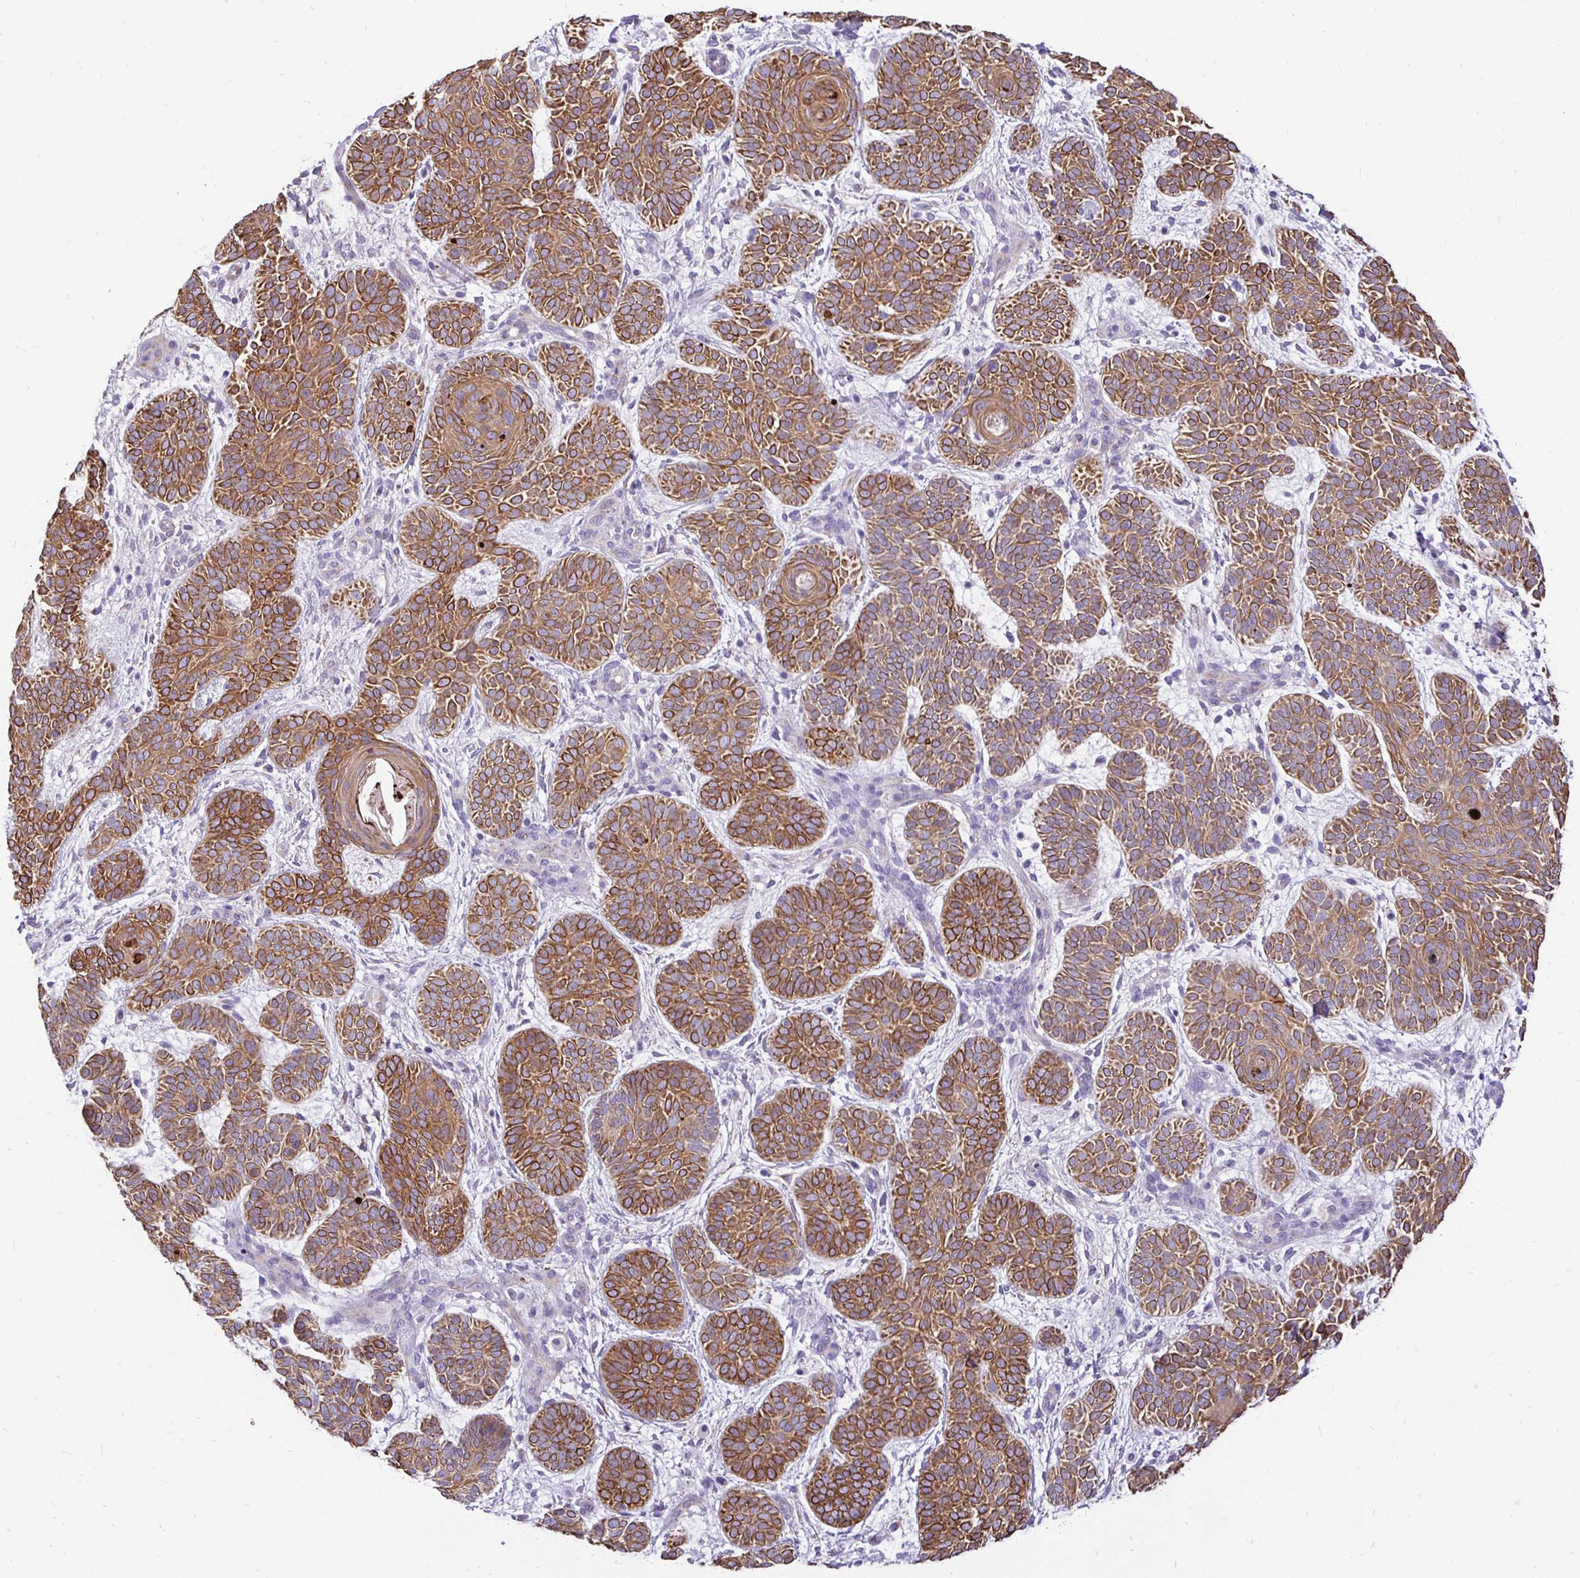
{"staining": {"intensity": "strong", "quantity": ">75%", "location": "cytoplasmic/membranous"}, "tissue": "skin cancer", "cell_type": "Tumor cells", "image_type": "cancer", "snomed": [{"axis": "morphology", "description": "Basal cell carcinoma"}, {"axis": "topography", "description": "Skin"}], "caption": "DAB immunohistochemical staining of skin cancer displays strong cytoplasmic/membranous protein expression in approximately >75% of tumor cells.", "gene": "TAF1D", "patient": {"sex": "female", "age": 82}}